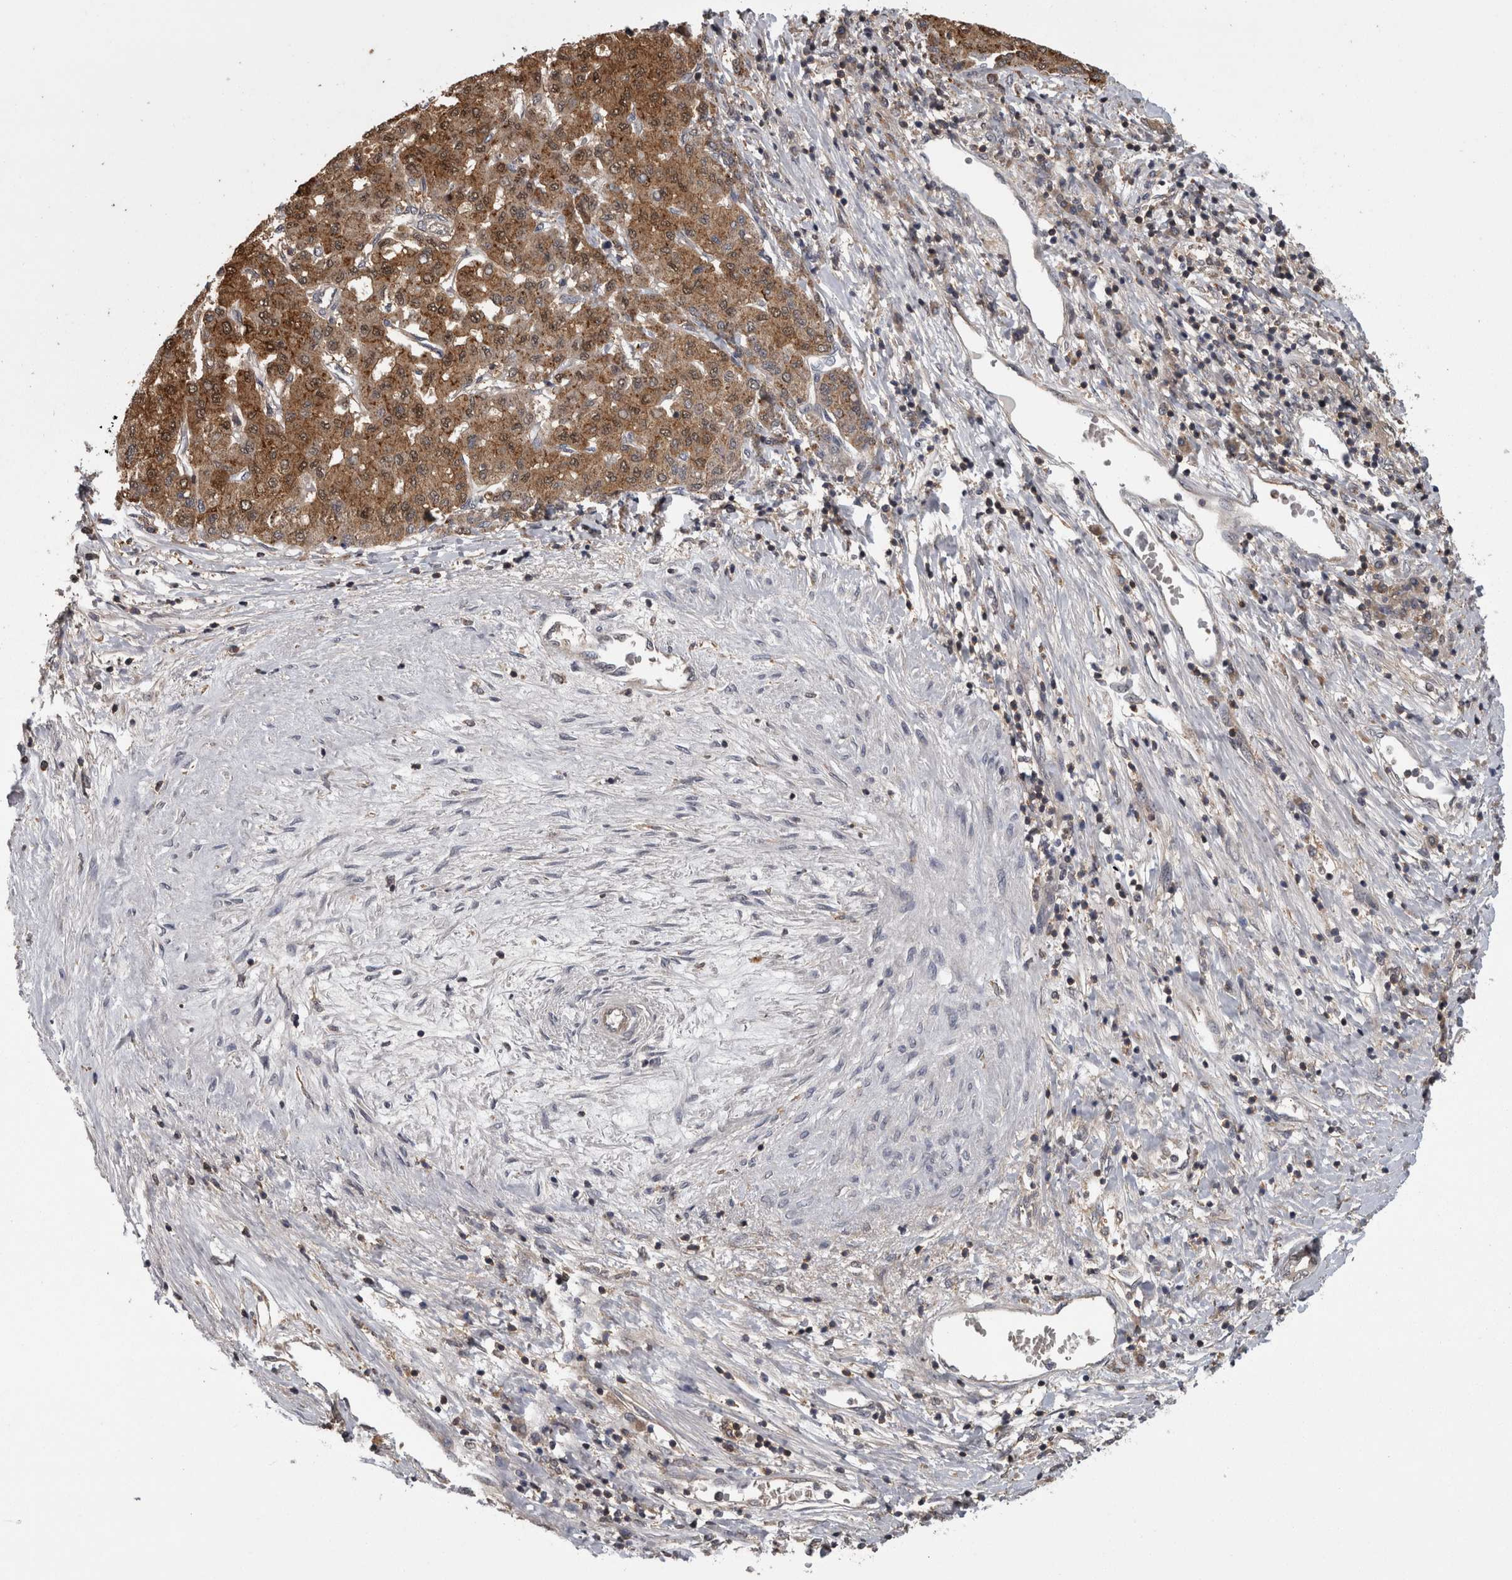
{"staining": {"intensity": "moderate", "quantity": ">75%", "location": "cytoplasmic/membranous"}, "tissue": "liver cancer", "cell_type": "Tumor cells", "image_type": "cancer", "snomed": [{"axis": "morphology", "description": "Carcinoma, Hepatocellular, NOS"}, {"axis": "topography", "description": "Liver"}], "caption": "DAB immunohistochemical staining of liver cancer shows moderate cytoplasmic/membranous protein positivity in approximately >75% of tumor cells.", "gene": "APRT", "patient": {"sex": "male", "age": 65}}